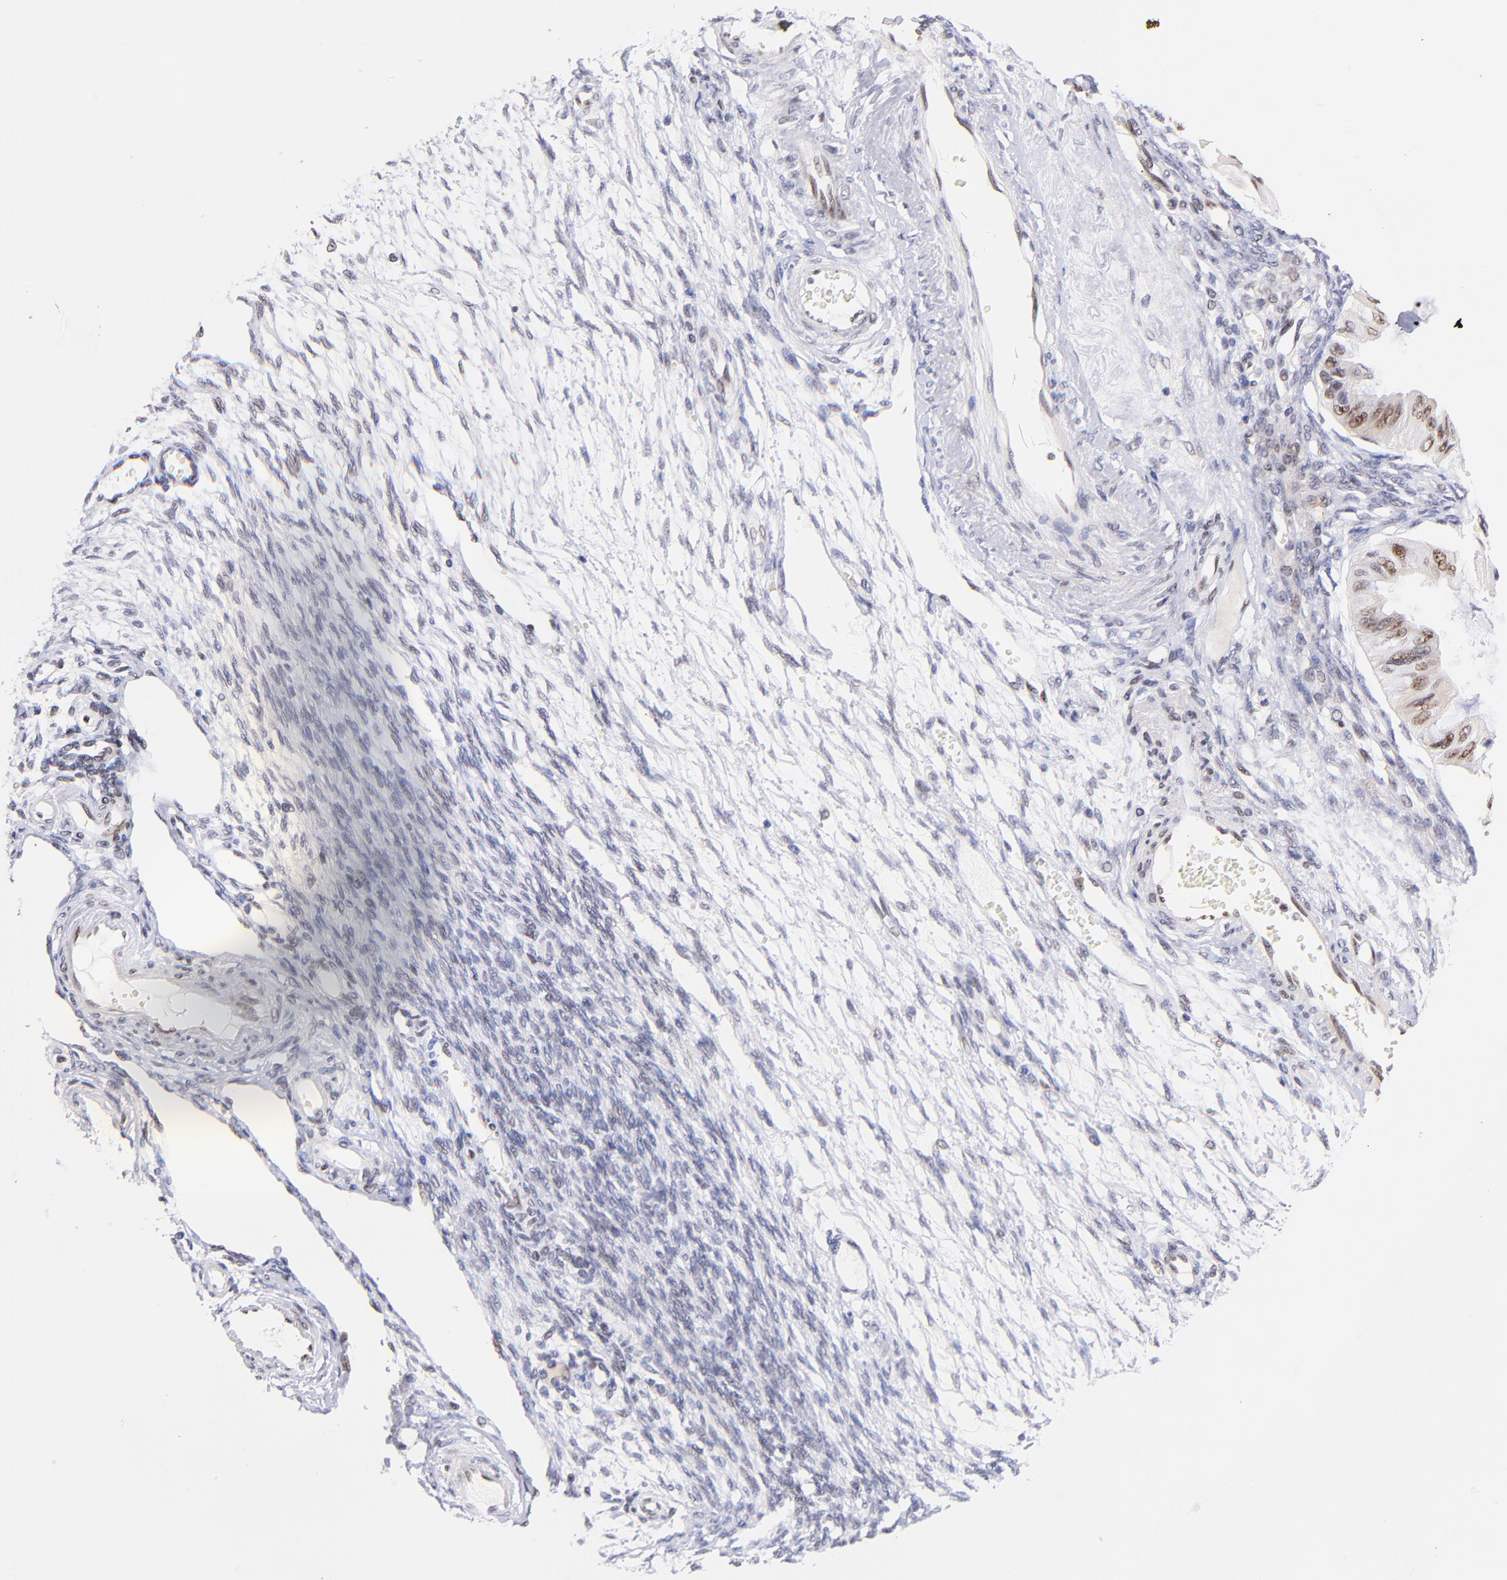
{"staining": {"intensity": "weak", "quantity": ">75%", "location": "nuclear"}, "tissue": "ovarian cancer", "cell_type": "Tumor cells", "image_type": "cancer", "snomed": [{"axis": "morphology", "description": "Cystadenocarcinoma, mucinous, NOS"}, {"axis": "topography", "description": "Ovary"}], "caption": "Ovarian mucinous cystadenocarcinoma stained with DAB IHC demonstrates low levels of weak nuclear positivity in approximately >75% of tumor cells.", "gene": "MIDEAS", "patient": {"sex": "female", "age": 57}}